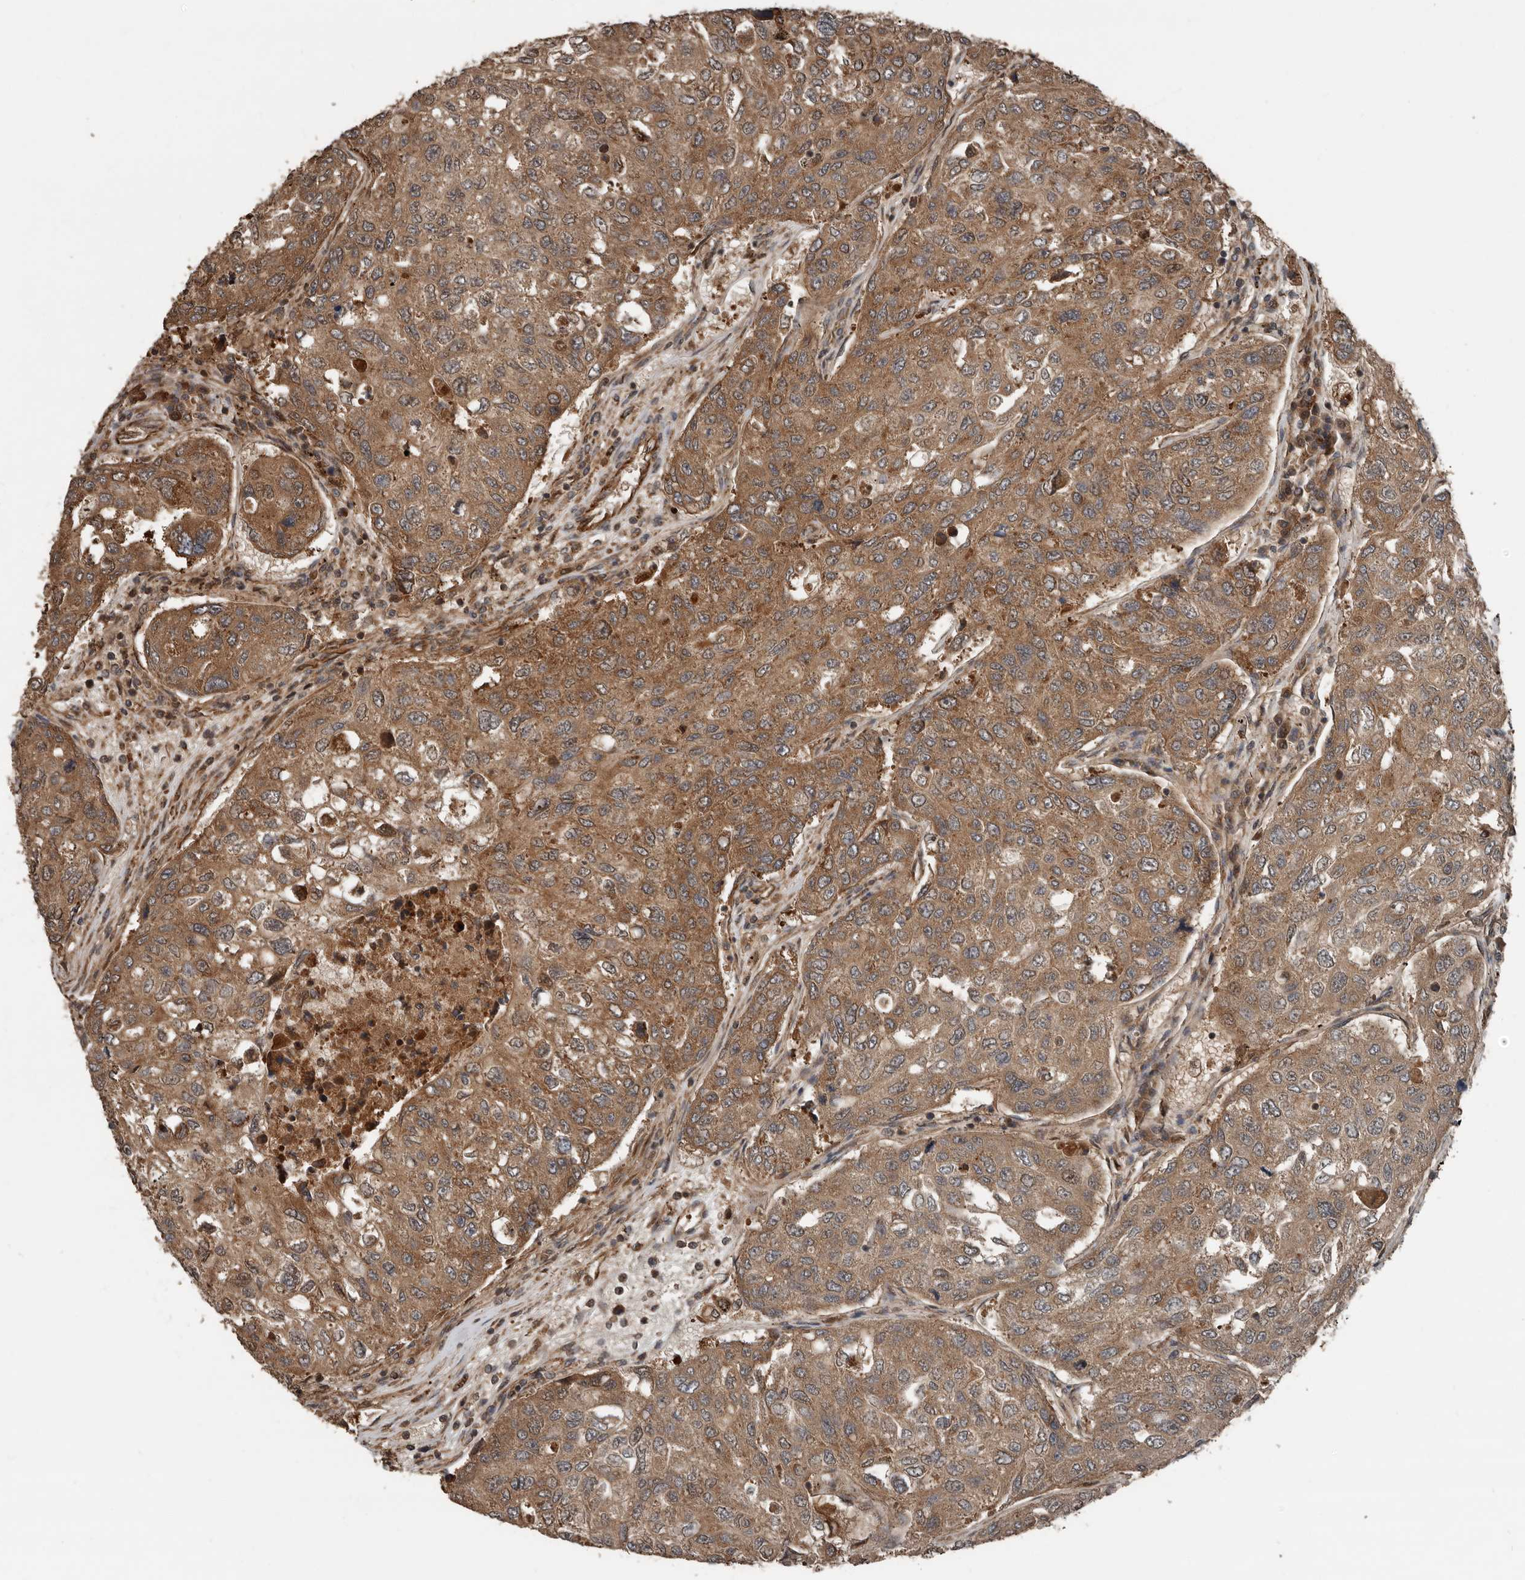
{"staining": {"intensity": "moderate", "quantity": ">75%", "location": "cytoplasmic/membranous"}, "tissue": "urothelial cancer", "cell_type": "Tumor cells", "image_type": "cancer", "snomed": [{"axis": "morphology", "description": "Urothelial carcinoma, High grade"}, {"axis": "topography", "description": "Lymph node"}, {"axis": "topography", "description": "Urinary bladder"}], "caption": "The immunohistochemical stain labels moderate cytoplasmic/membranous positivity in tumor cells of urothelial carcinoma (high-grade) tissue.", "gene": "YOD1", "patient": {"sex": "male", "age": 51}}